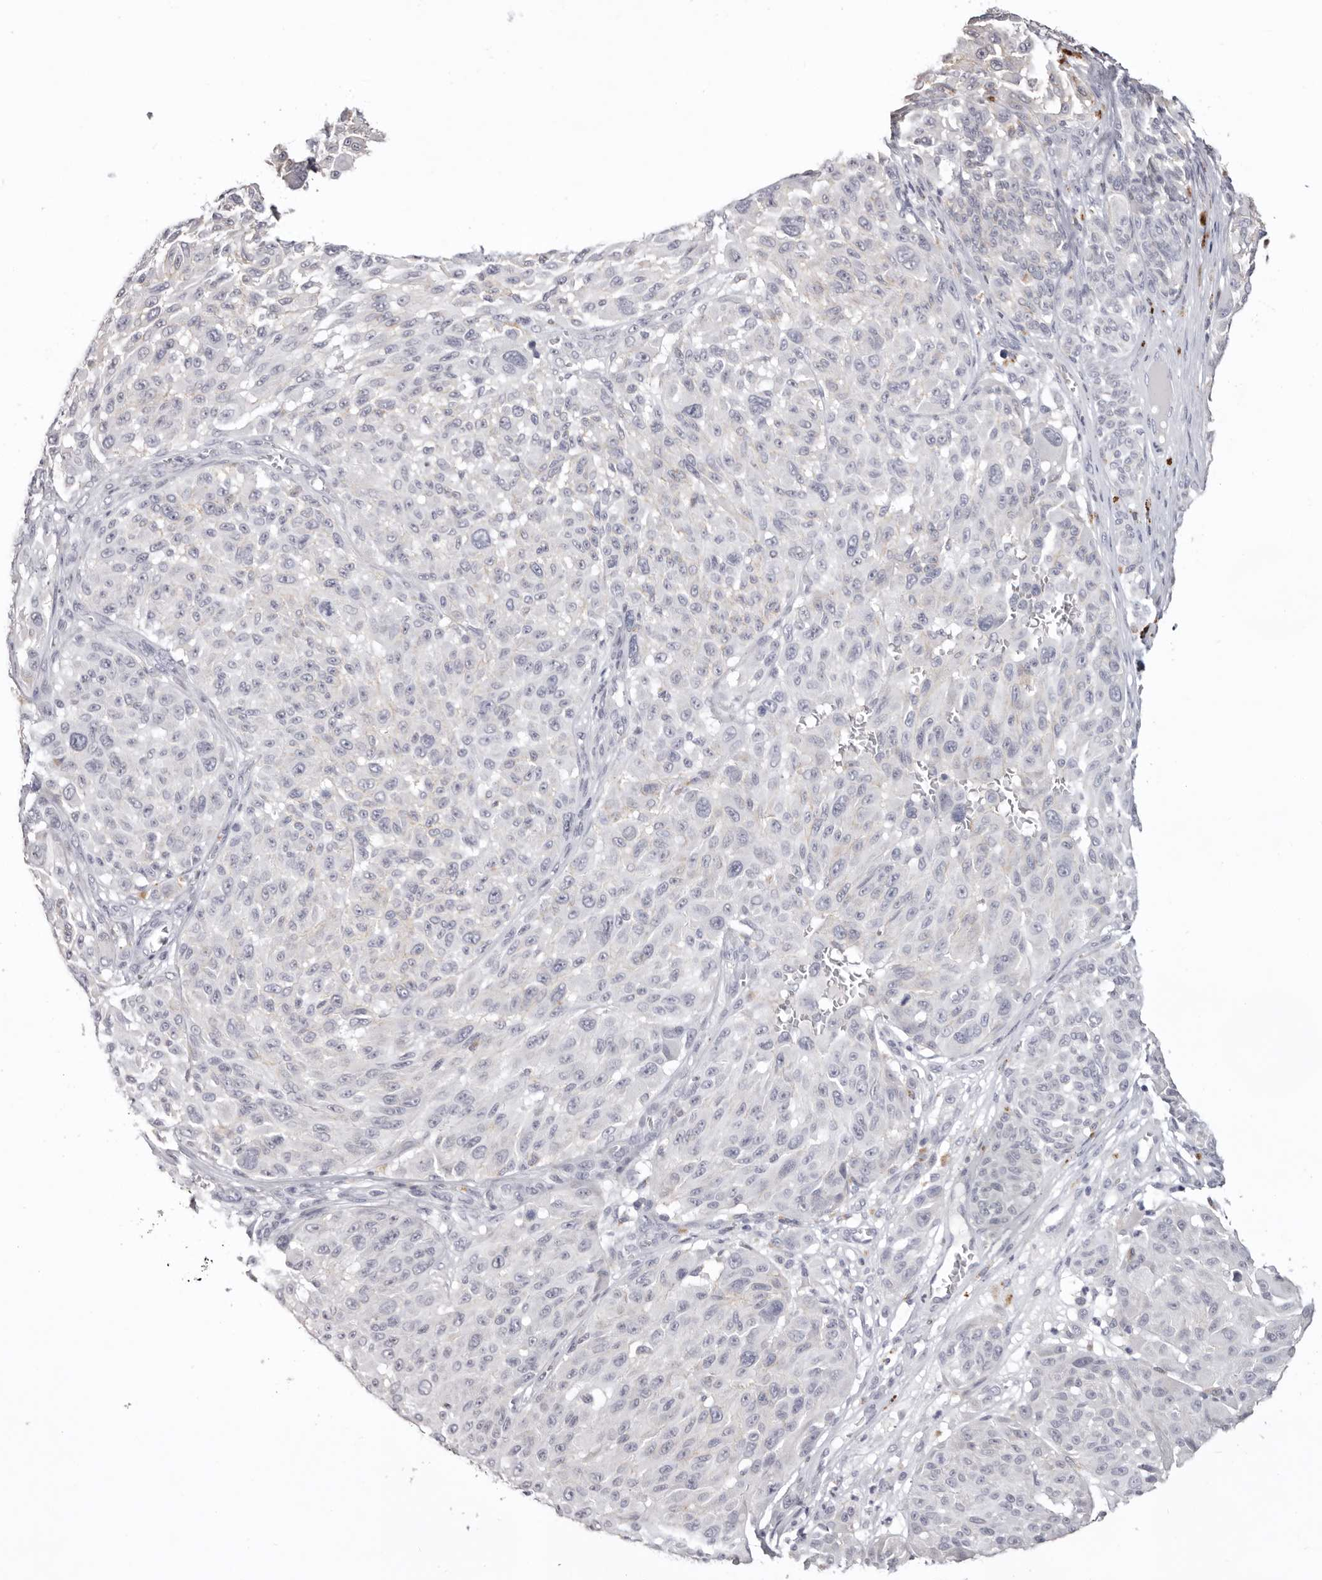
{"staining": {"intensity": "negative", "quantity": "none", "location": "none"}, "tissue": "melanoma", "cell_type": "Tumor cells", "image_type": "cancer", "snomed": [{"axis": "morphology", "description": "Malignant melanoma, NOS"}, {"axis": "topography", "description": "Skin"}], "caption": "Photomicrograph shows no protein expression in tumor cells of melanoma tissue.", "gene": "PCDHB6", "patient": {"sex": "male", "age": 83}}